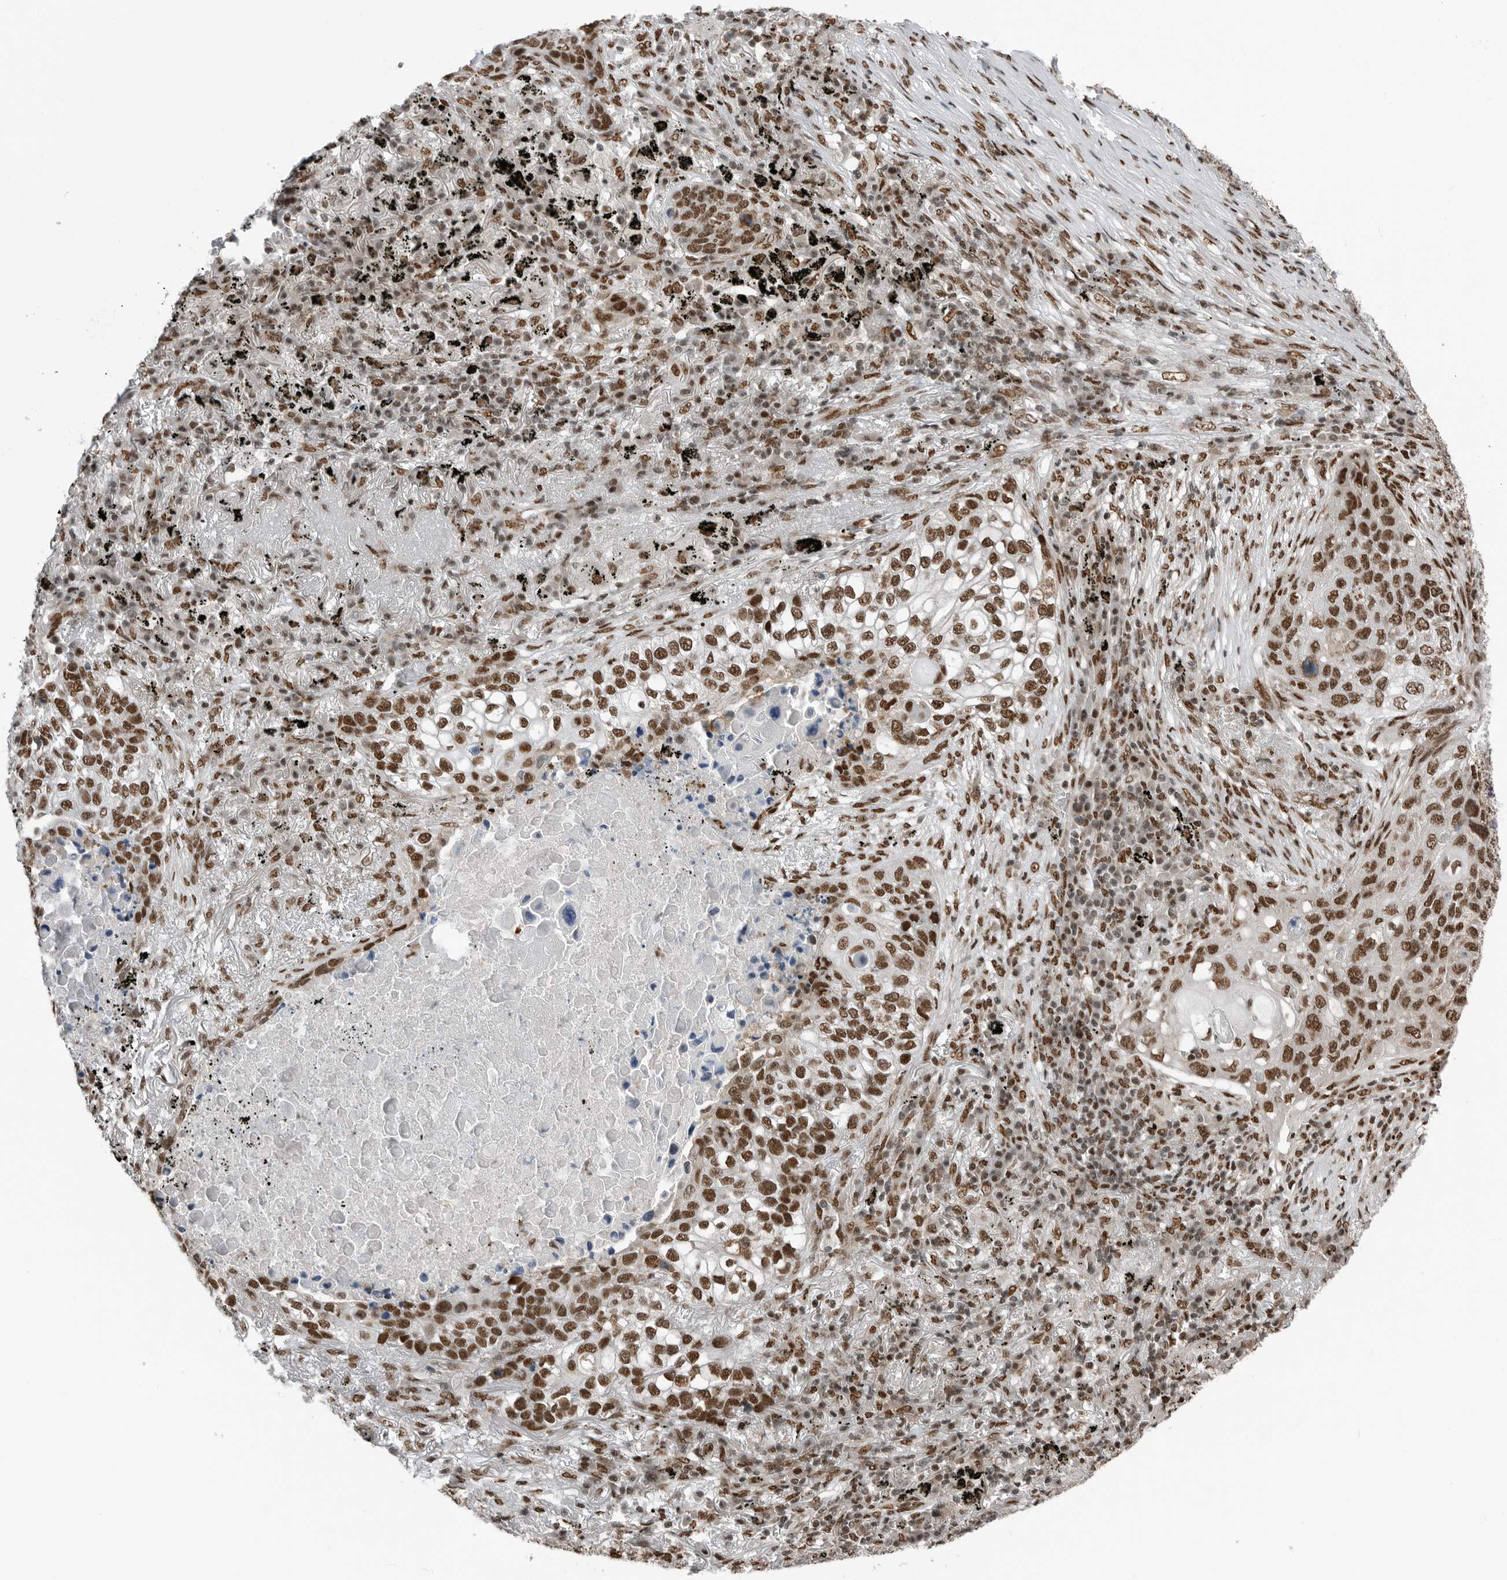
{"staining": {"intensity": "strong", "quantity": ">75%", "location": "nuclear"}, "tissue": "lung cancer", "cell_type": "Tumor cells", "image_type": "cancer", "snomed": [{"axis": "morphology", "description": "Squamous cell carcinoma, NOS"}, {"axis": "topography", "description": "Lung"}], "caption": "About >75% of tumor cells in squamous cell carcinoma (lung) show strong nuclear protein staining as visualized by brown immunohistochemical staining.", "gene": "BLZF1", "patient": {"sex": "female", "age": 63}}